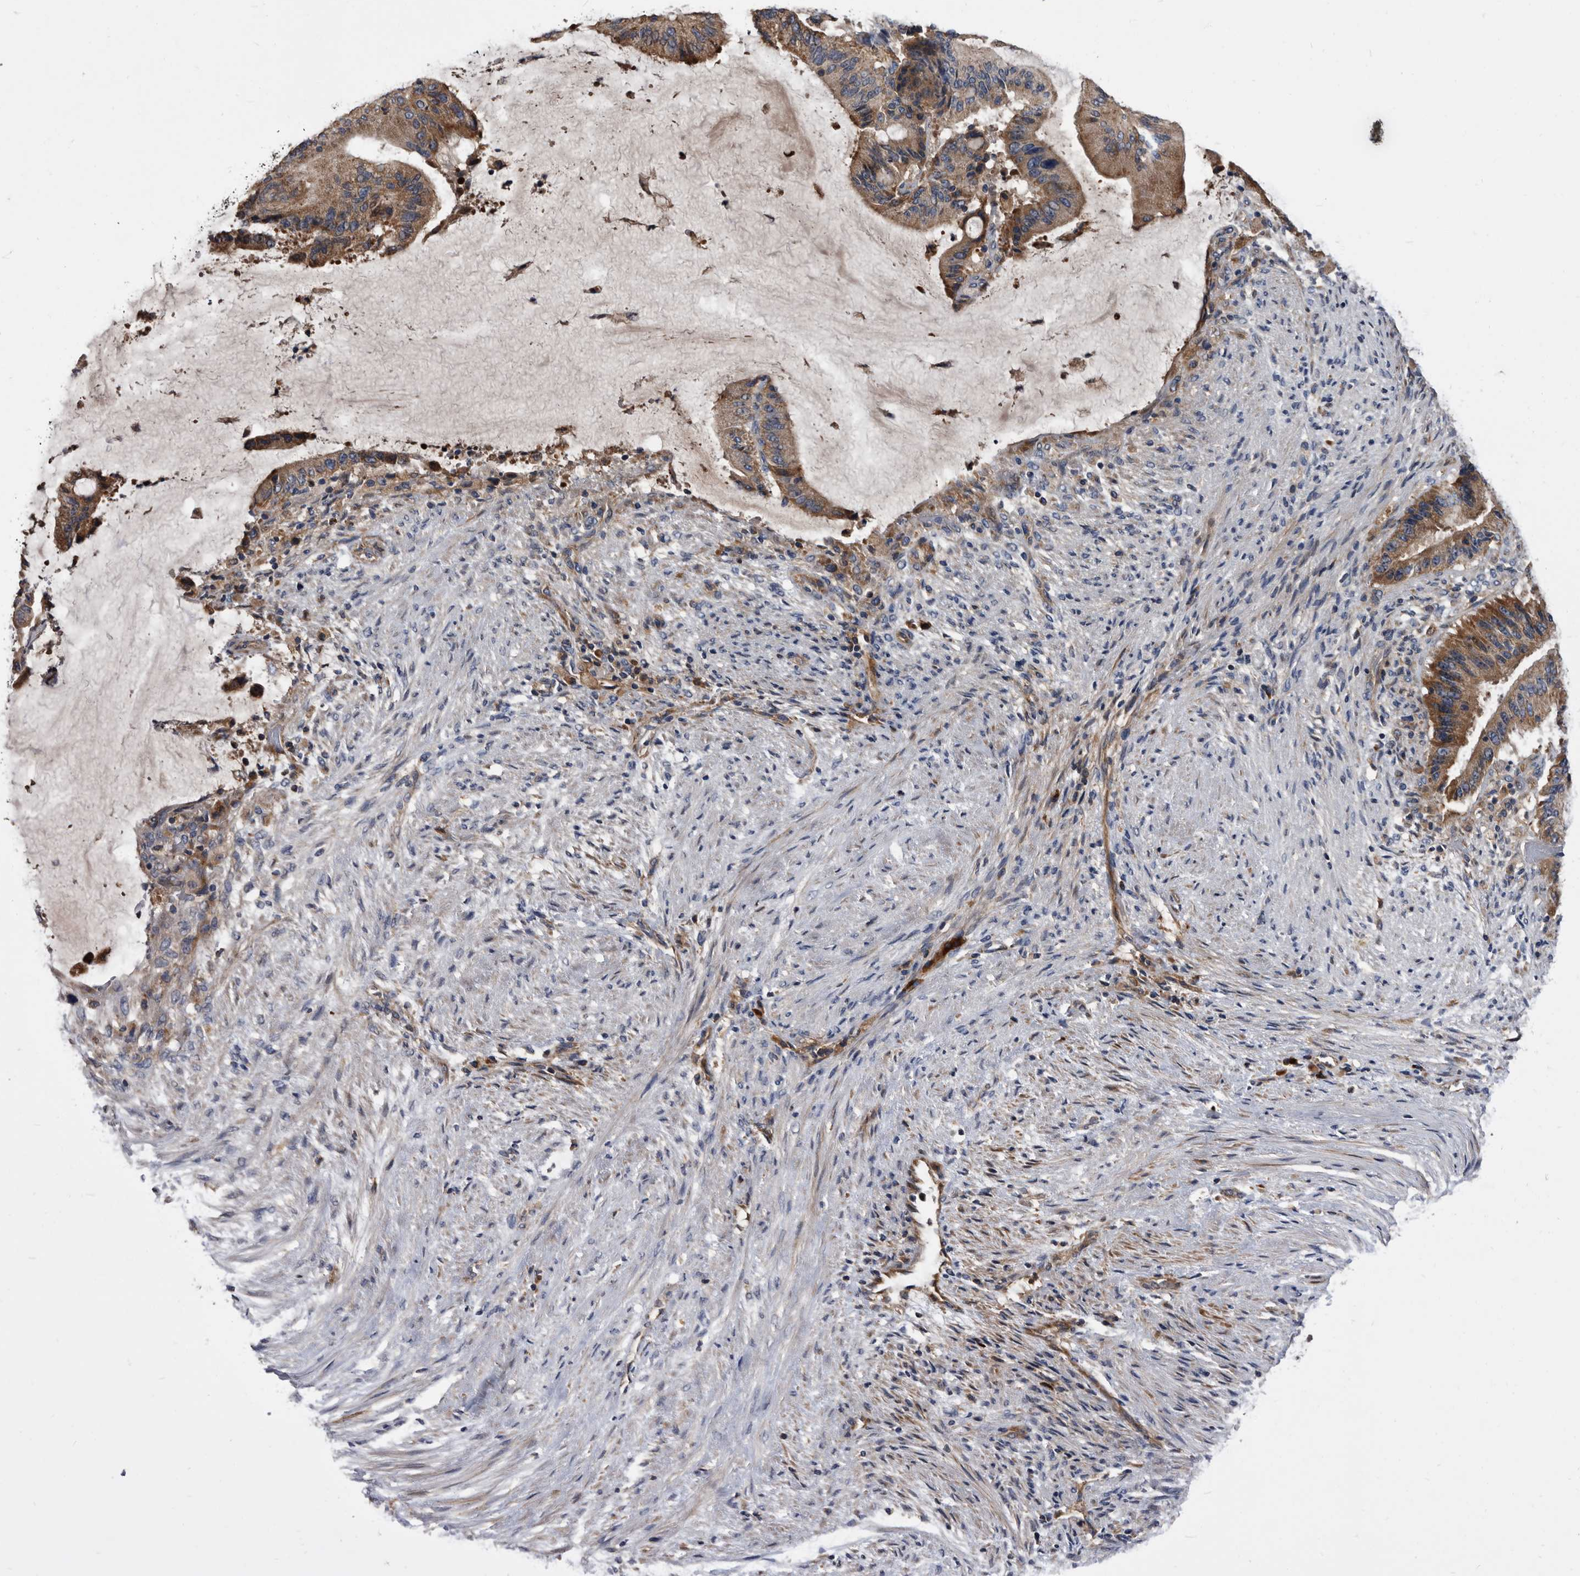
{"staining": {"intensity": "moderate", "quantity": ">75%", "location": "cytoplasmic/membranous"}, "tissue": "liver cancer", "cell_type": "Tumor cells", "image_type": "cancer", "snomed": [{"axis": "morphology", "description": "Normal tissue, NOS"}, {"axis": "morphology", "description": "Cholangiocarcinoma"}, {"axis": "topography", "description": "Liver"}, {"axis": "topography", "description": "Peripheral nerve tissue"}], "caption": "This photomicrograph displays liver cancer stained with IHC to label a protein in brown. The cytoplasmic/membranous of tumor cells show moderate positivity for the protein. Nuclei are counter-stained blue.", "gene": "DTNBP1", "patient": {"sex": "female", "age": 73}}